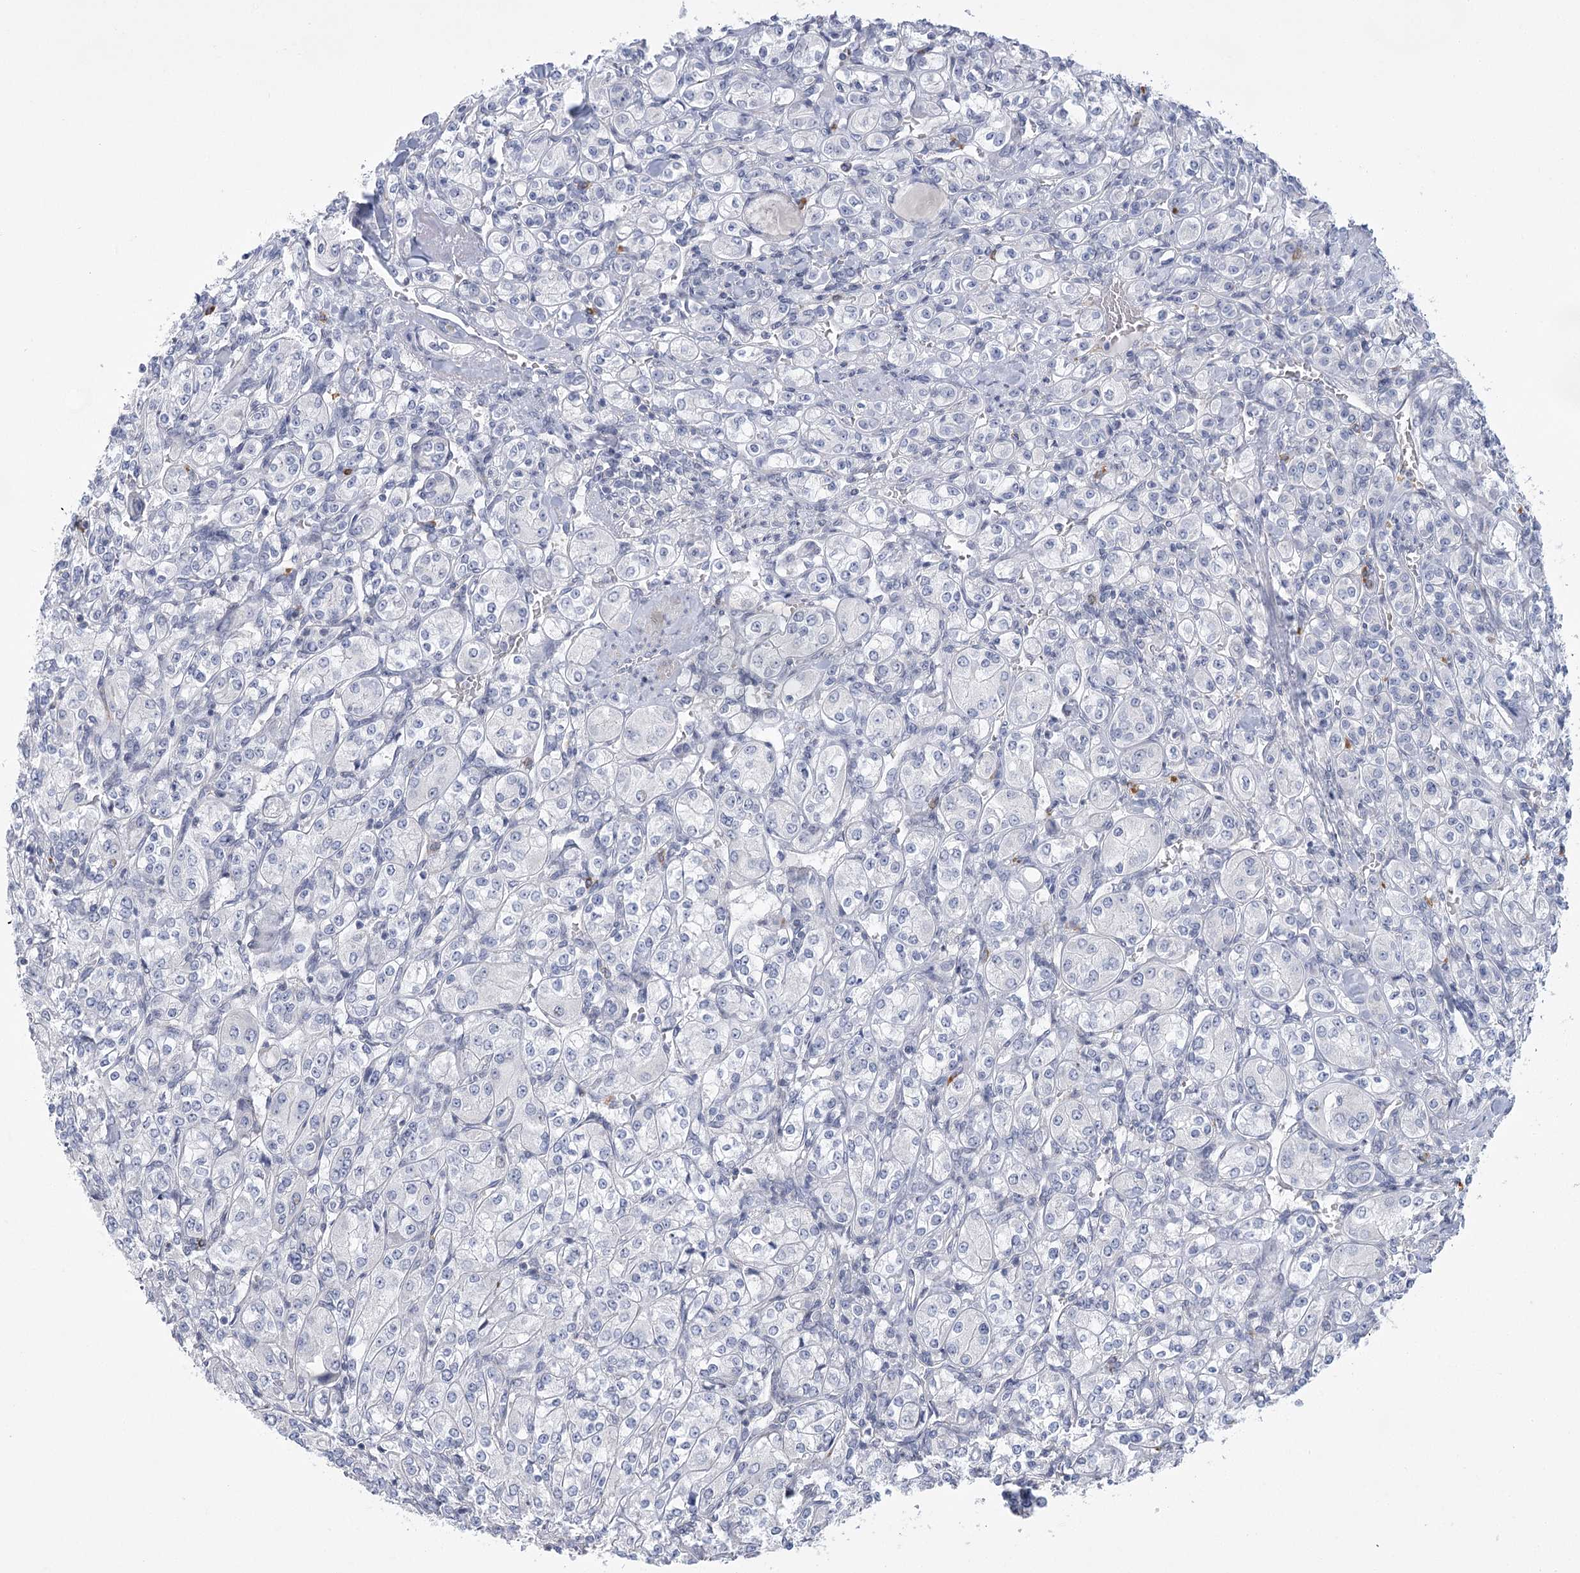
{"staining": {"intensity": "negative", "quantity": "none", "location": "none"}, "tissue": "renal cancer", "cell_type": "Tumor cells", "image_type": "cancer", "snomed": [{"axis": "morphology", "description": "Adenocarcinoma, NOS"}, {"axis": "topography", "description": "Kidney"}], "caption": "Immunohistochemistry histopathology image of human renal cancer stained for a protein (brown), which displays no expression in tumor cells.", "gene": "FAM76B", "patient": {"sex": "male", "age": 77}}